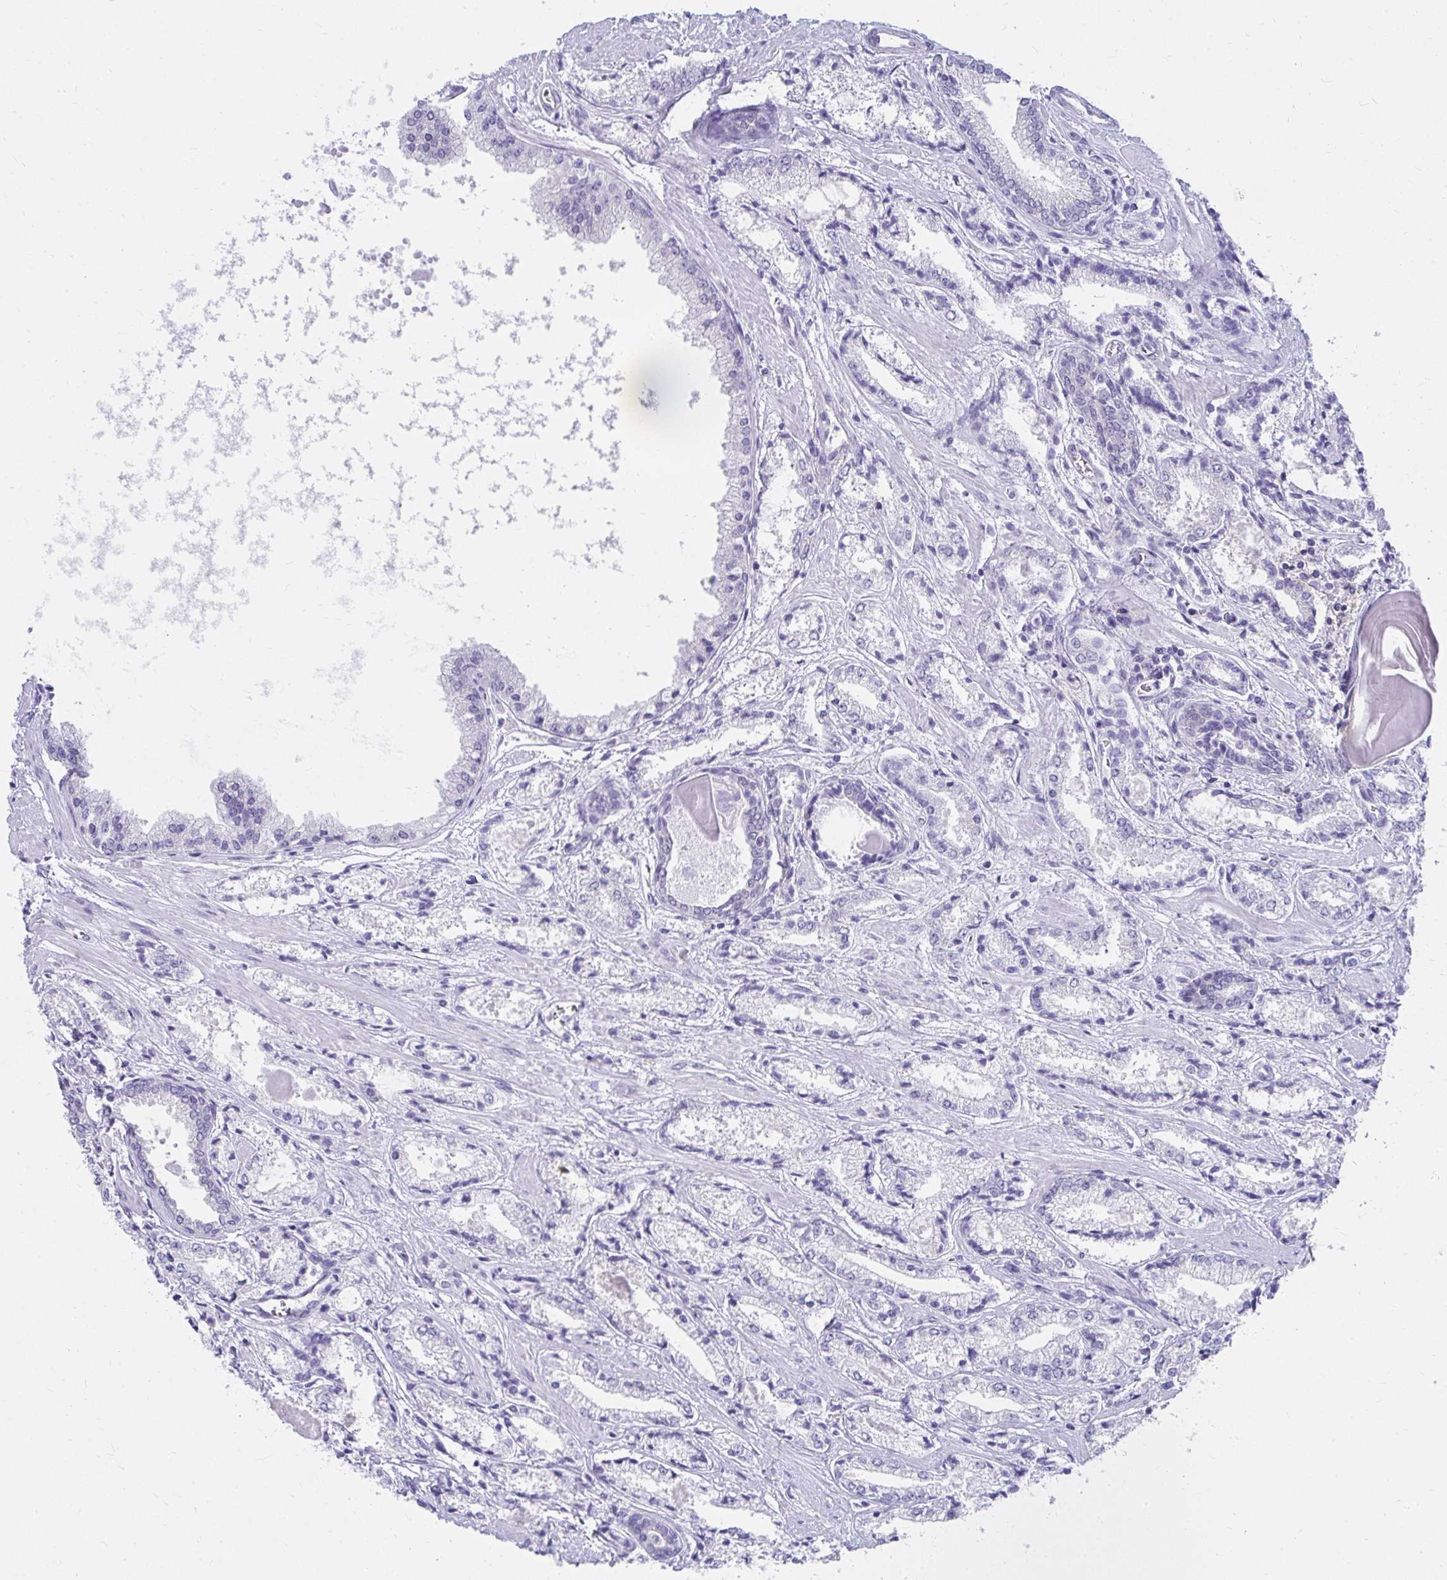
{"staining": {"intensity": "negative", "quantity": "none", "location": "none"}, "tissue": "prostate cancer", "cell_type": "Tumor cells", "image_type": "cancer", "snomed": [{"axis": "morphology", "description": "Adenocarcinoma, High grade"}, {"axis": "topography", "description": "Prostate"}], "caption": "A high-resolution image shows immunohistochemistry staining of adenocarcinoma (high-grade) (prostate), which exhibits no significant positivity in tumor cells.", "gene": "C19orf81", "patient": {"sex": "male", "age": 64}}